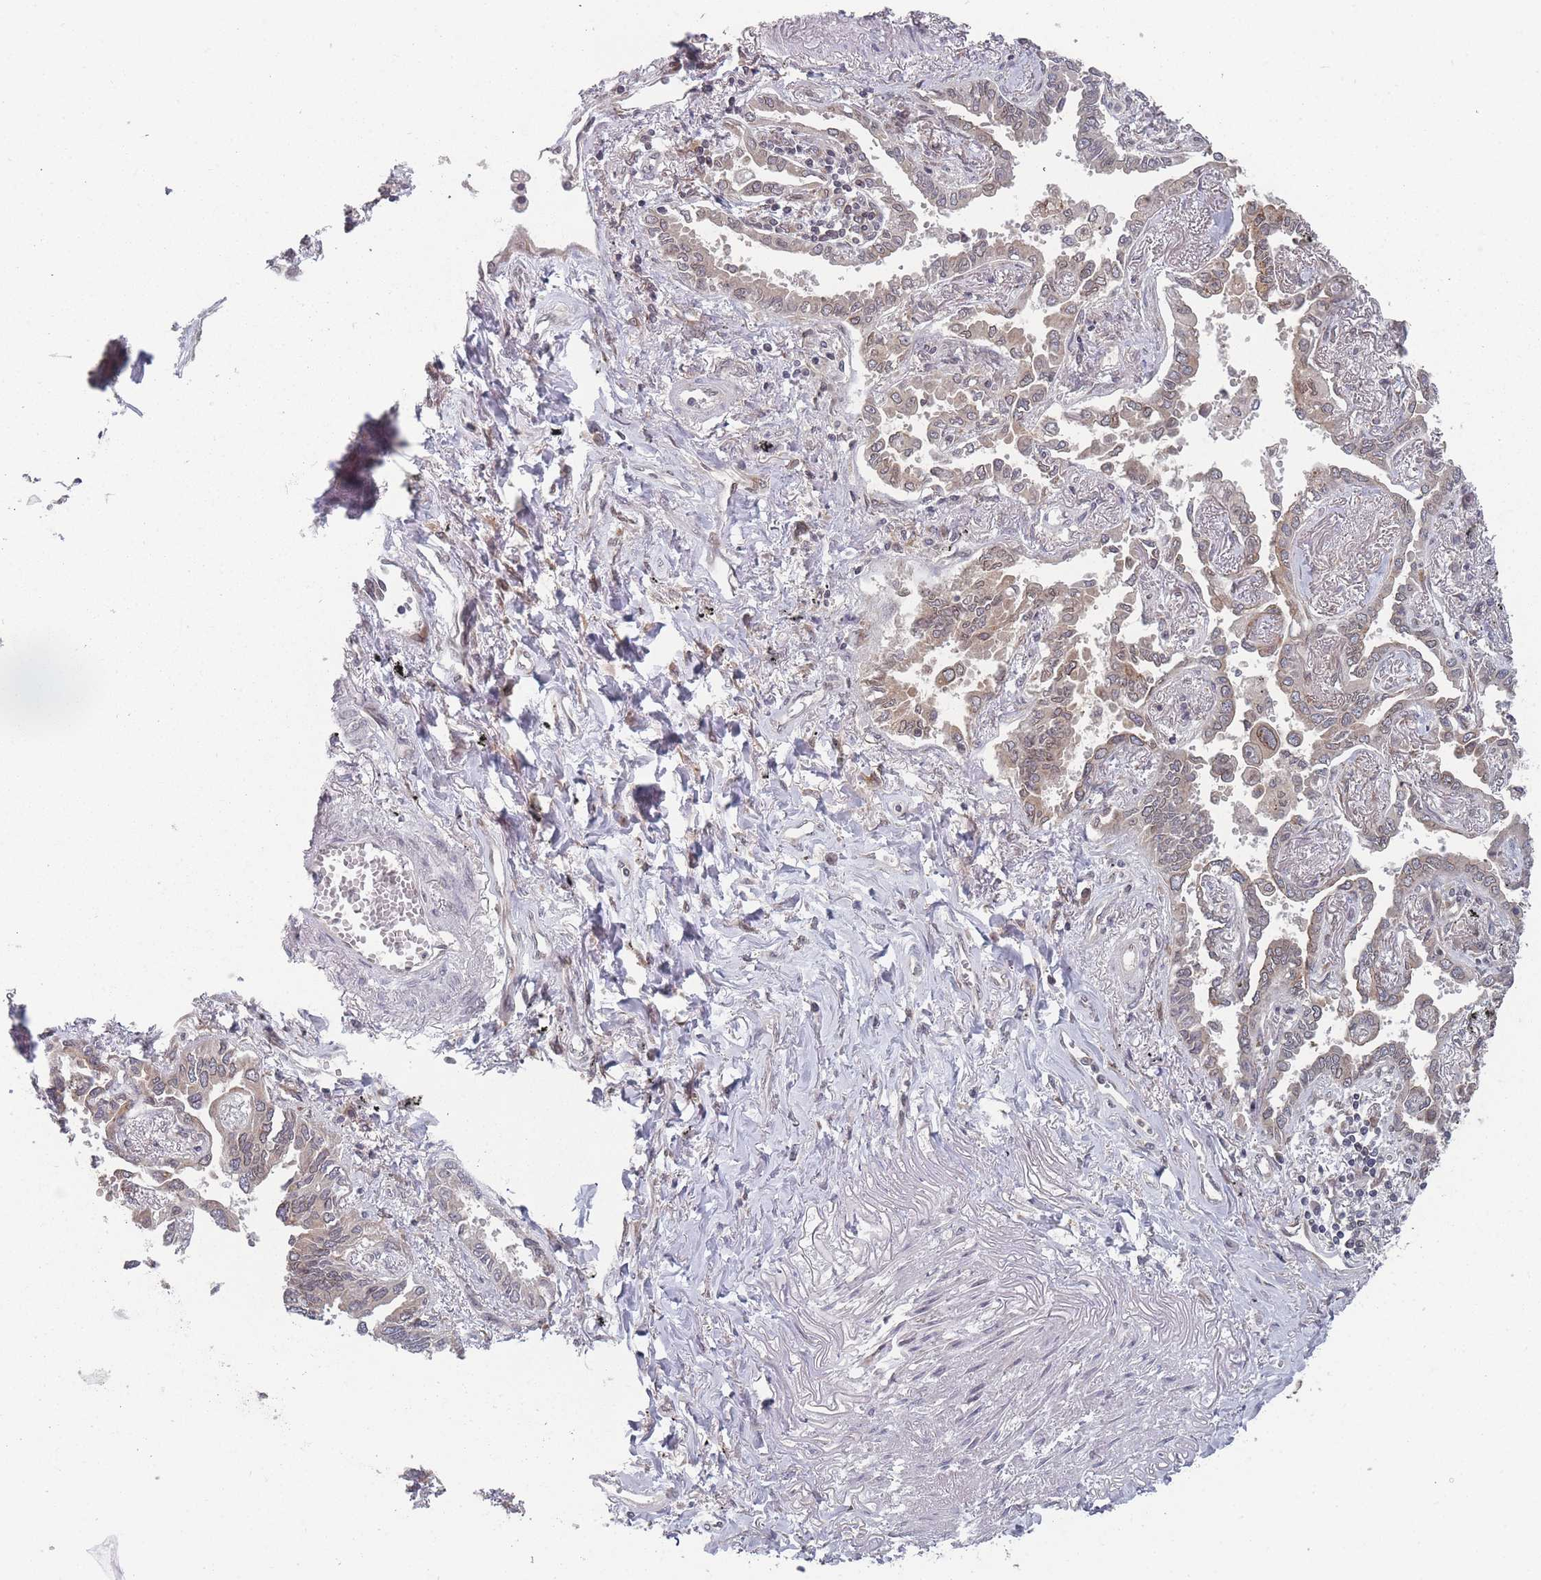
{"staining": {"intensity": "moderate", "quantity": "25%-75%", "location": "cytoplasmic/membranous,nuclear"}, "tissue": "lung cancer", "cell_type": "Tumor cells", "image_type": "cancer", "snomed": [{"axis": "morphology", "description": "Adenocarcinoma, NOS"}, {"axis": "topography", "description": "Lung"}], "caption": "The photomicrograph reveals immunohistochemical staining of lung cancer (adenocarcinoma). There is moderate cytoplasmic/membranous and nuclear positivity is present in approximately 25%-75% of tumor cells.", "gene": "TBC1D25", "patient": {"sex": "male", "age": 67}}